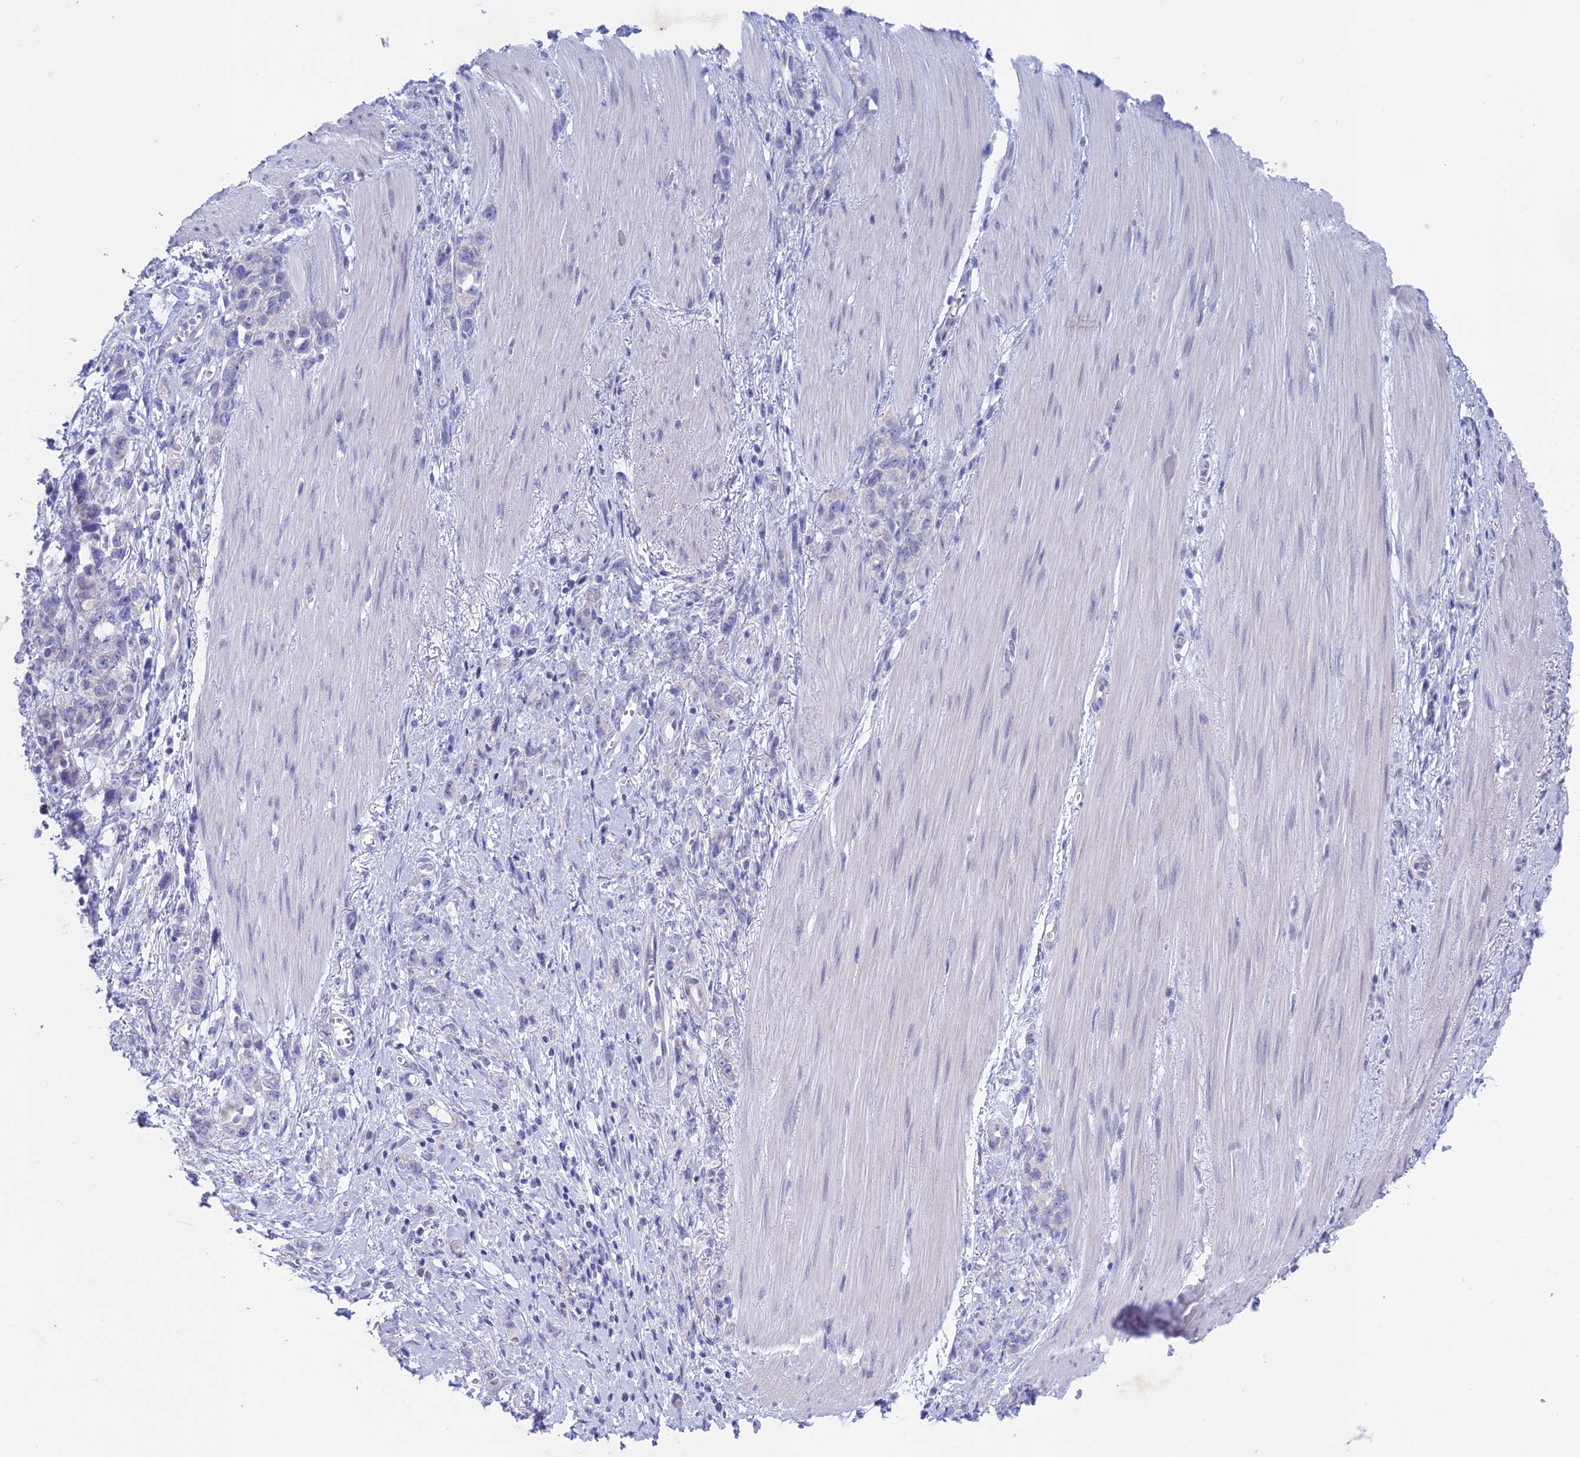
{"staining": {"intensity": "negative", "quantity": "none", "location": "none"}, "tissue": "stomach cancer", "cell_type": "Tumor cells", "image_type": "cancer", "snomed": [{"axis": "morphology", "description": "Adenocarcinoma, NOS"}, {"axis": "topography", "description": "Stomach"}], "caption": "The image displays no significant staining in tumor cells of stomach adenocarcinoma. (DAB (3,3'-diaminobenzidine) immunohistochemistry, high magnification).", "gene": "BTBD19", "patient": {"sex": "female", "age": 76}}